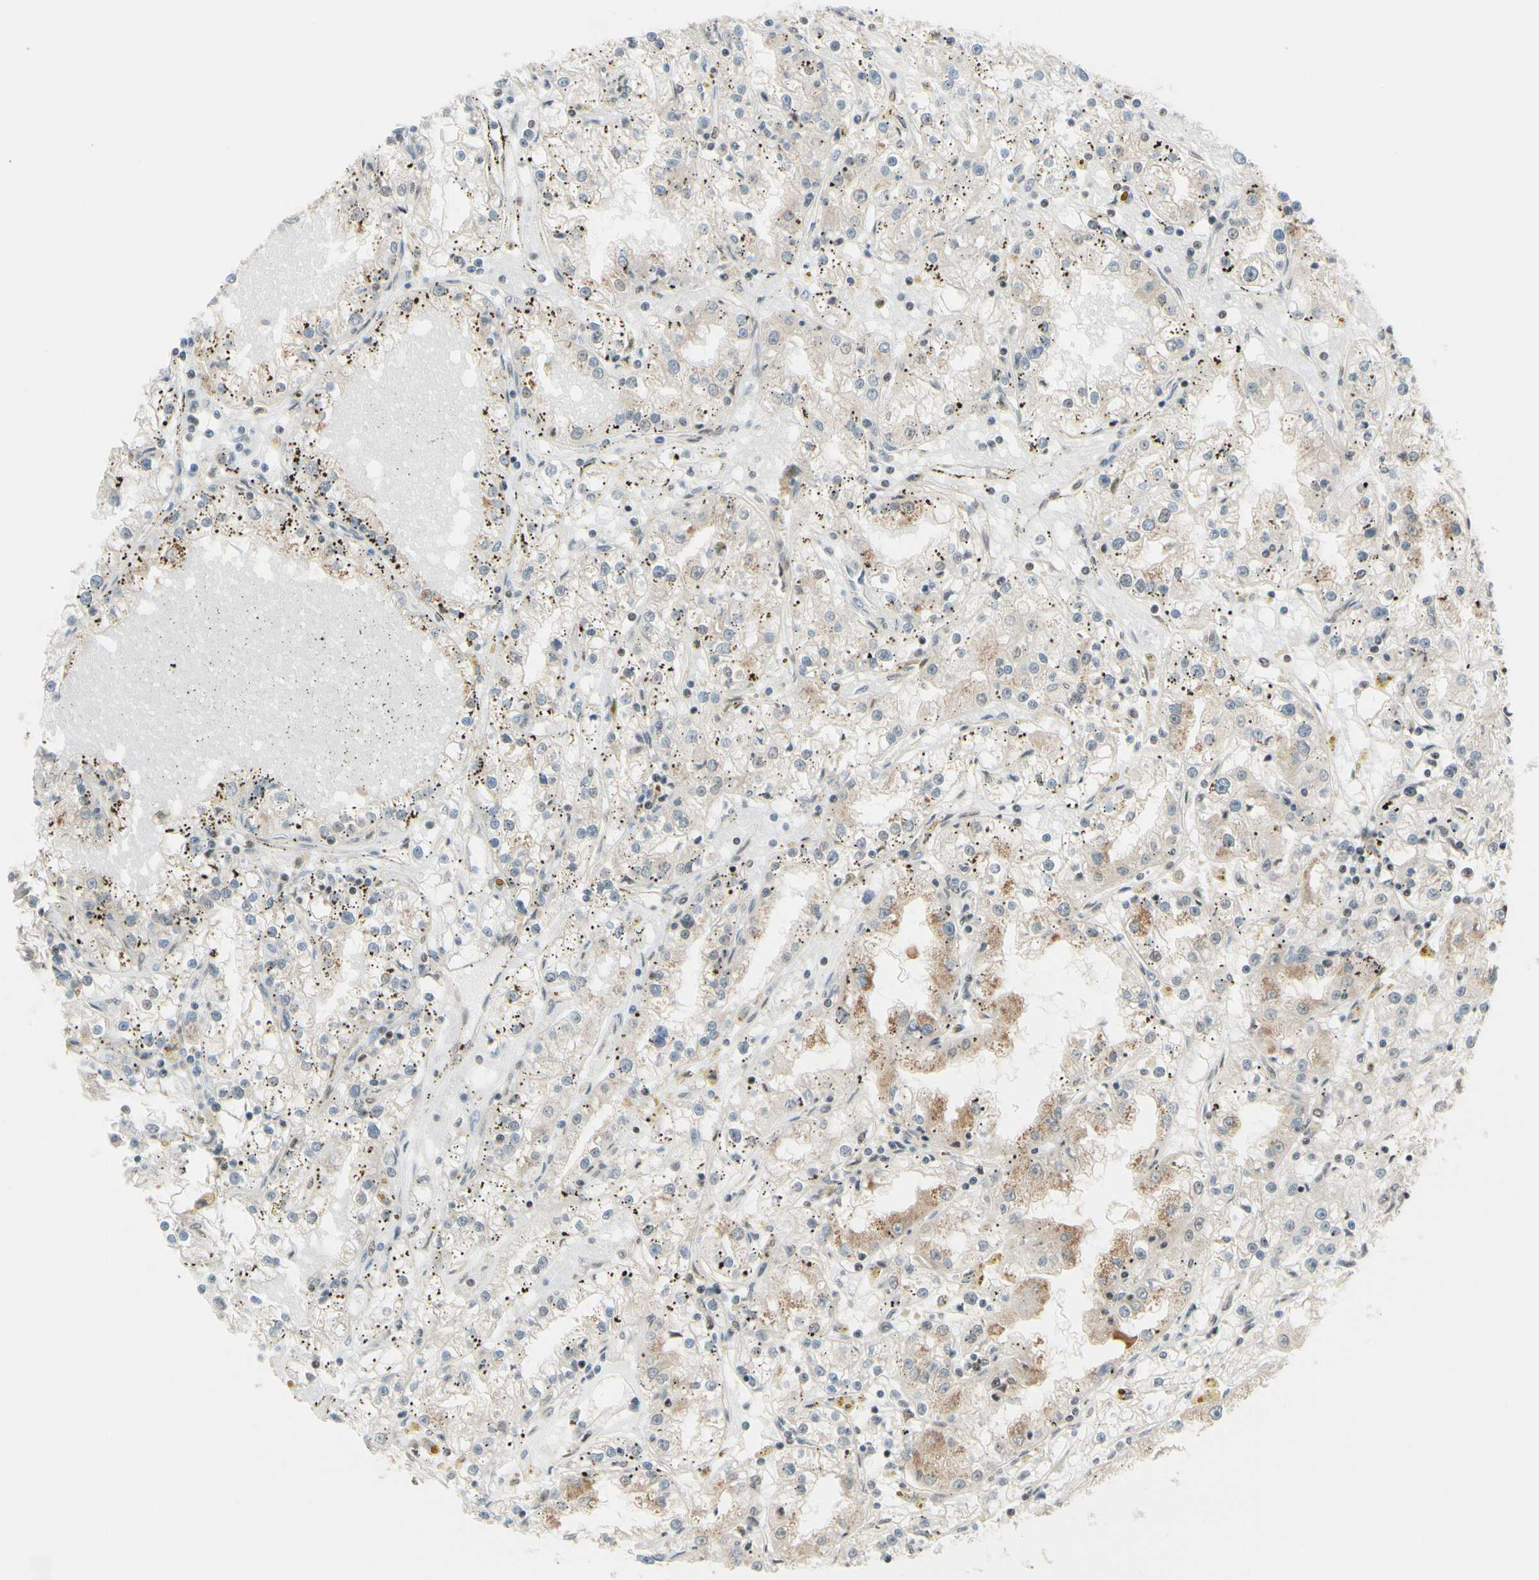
{"staining": {"intensity": "weak", "quantity": ">75%", "location": "cytoplasmic/membranous"}, "tissue": "renal cancer", "cell_type": "Tumor cells", "image_type": "cancer", "snomed": [{"axis": "morphology", "description": "Adenocarcinoma, NOS"}, {"axis": "topography", "description": "Kidney"}], "caption": "High-magnification brightfield microscopy of renal cancer (adenocarcinoma) stained with DAB (3,3'-diaminobenzidine) (brown) and counterstained with hematoxylin (blue). tumor cells exhibit weak cytoplasmic/membranous staining is present in about>75% of cells.", "gene": "BRMS1", "patient": {"sex": "male", "age": 56}}